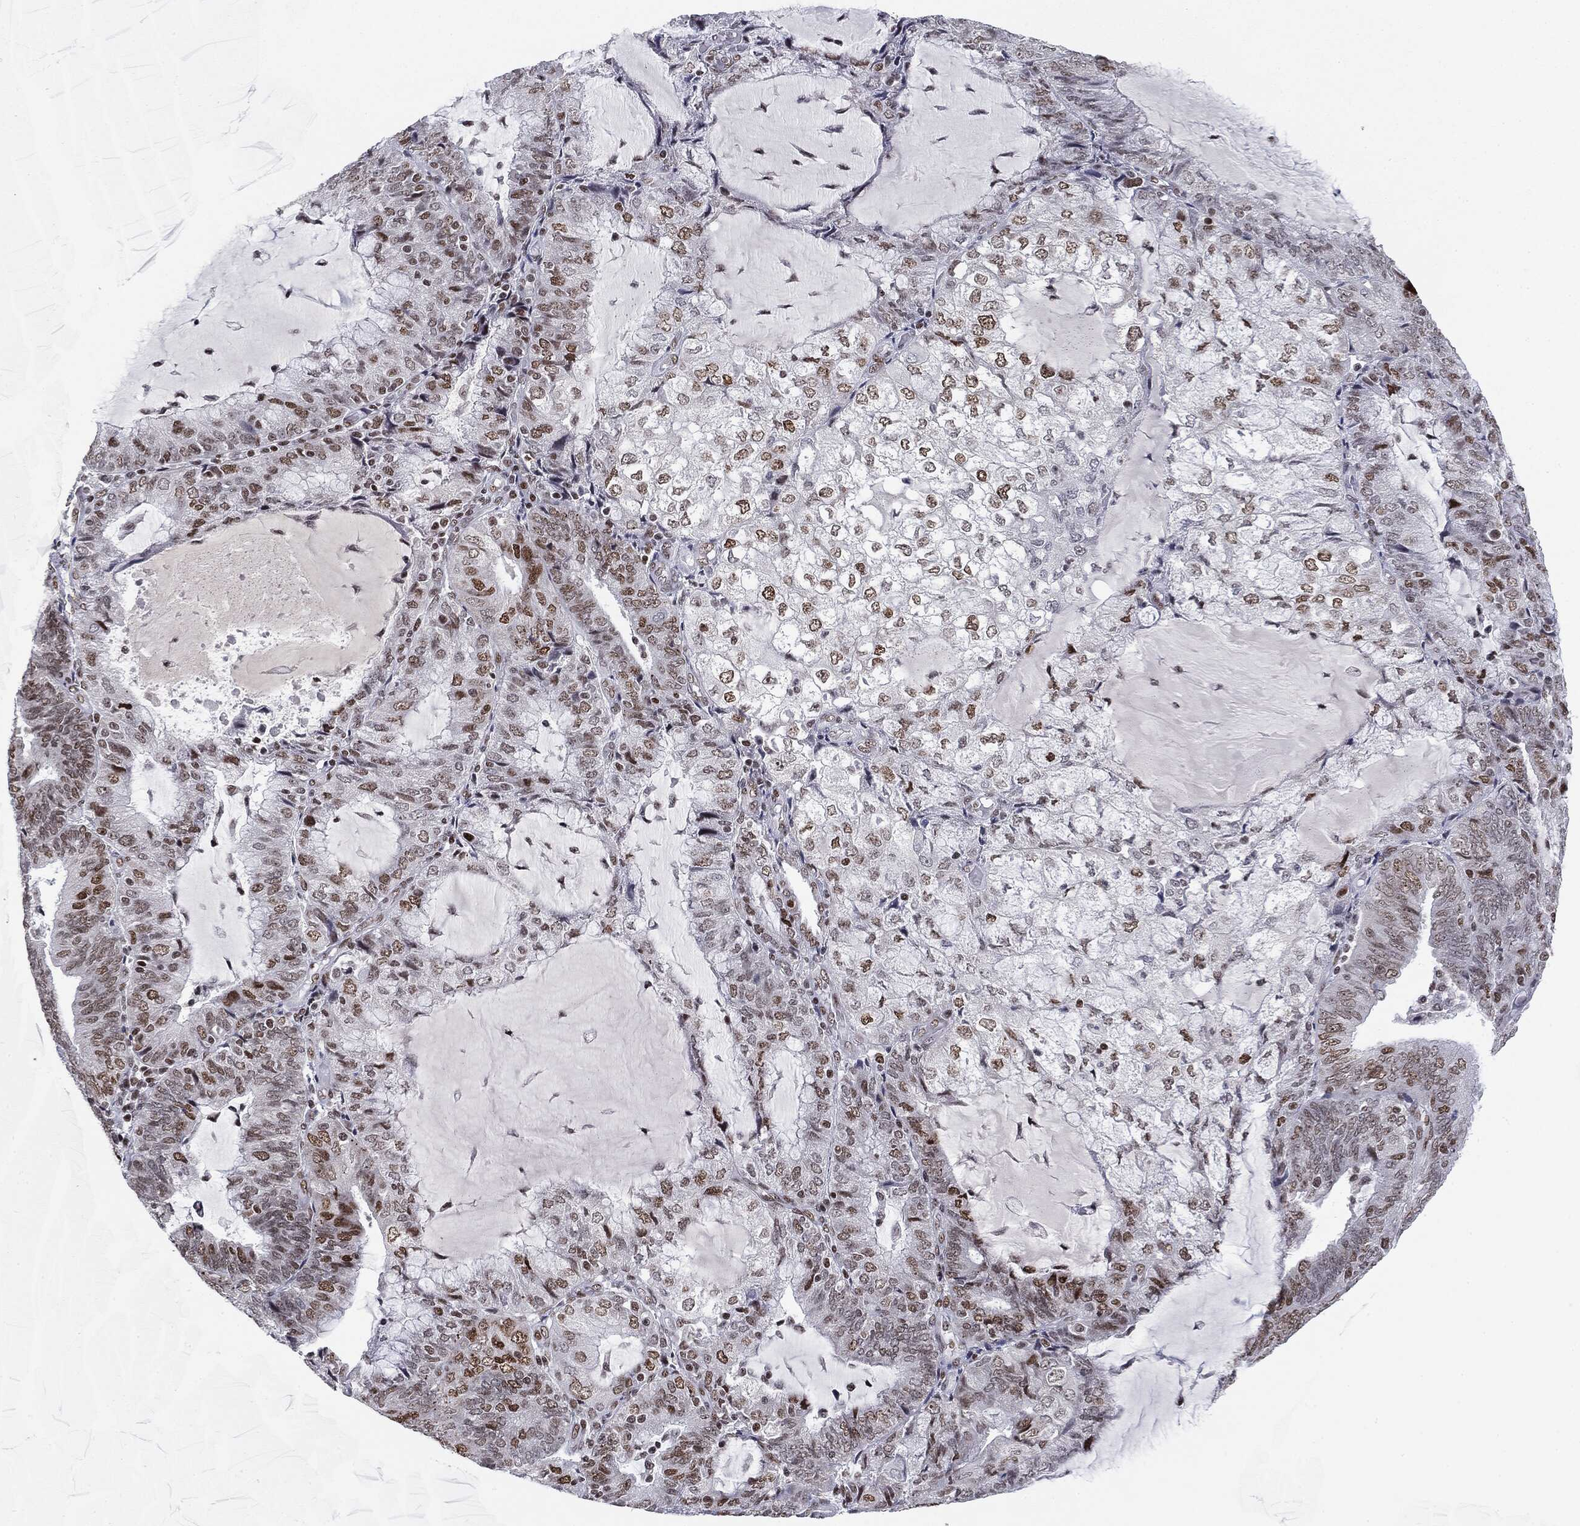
{"staining": {"intensity": "strong", "quantity": "<25%", "location": "nuclear"}, "tissue": "endometrial cancer", "cell_type": "Tumor cells", "image_type": "cancer", "snomed": [{"axis": "morphology", "description": "Adenocarcinoma, NOS"}, {"axis": "topography", "description": "Endometrium"}], "caption": "This is an image of immunohistochemistry (IHC) staining of adenocarcinoma (endometrial), which shows strong positivity in the nuclear of tumor cells.", "gene": "MDC1", "patient": {"sex": "female", "age": 81}}